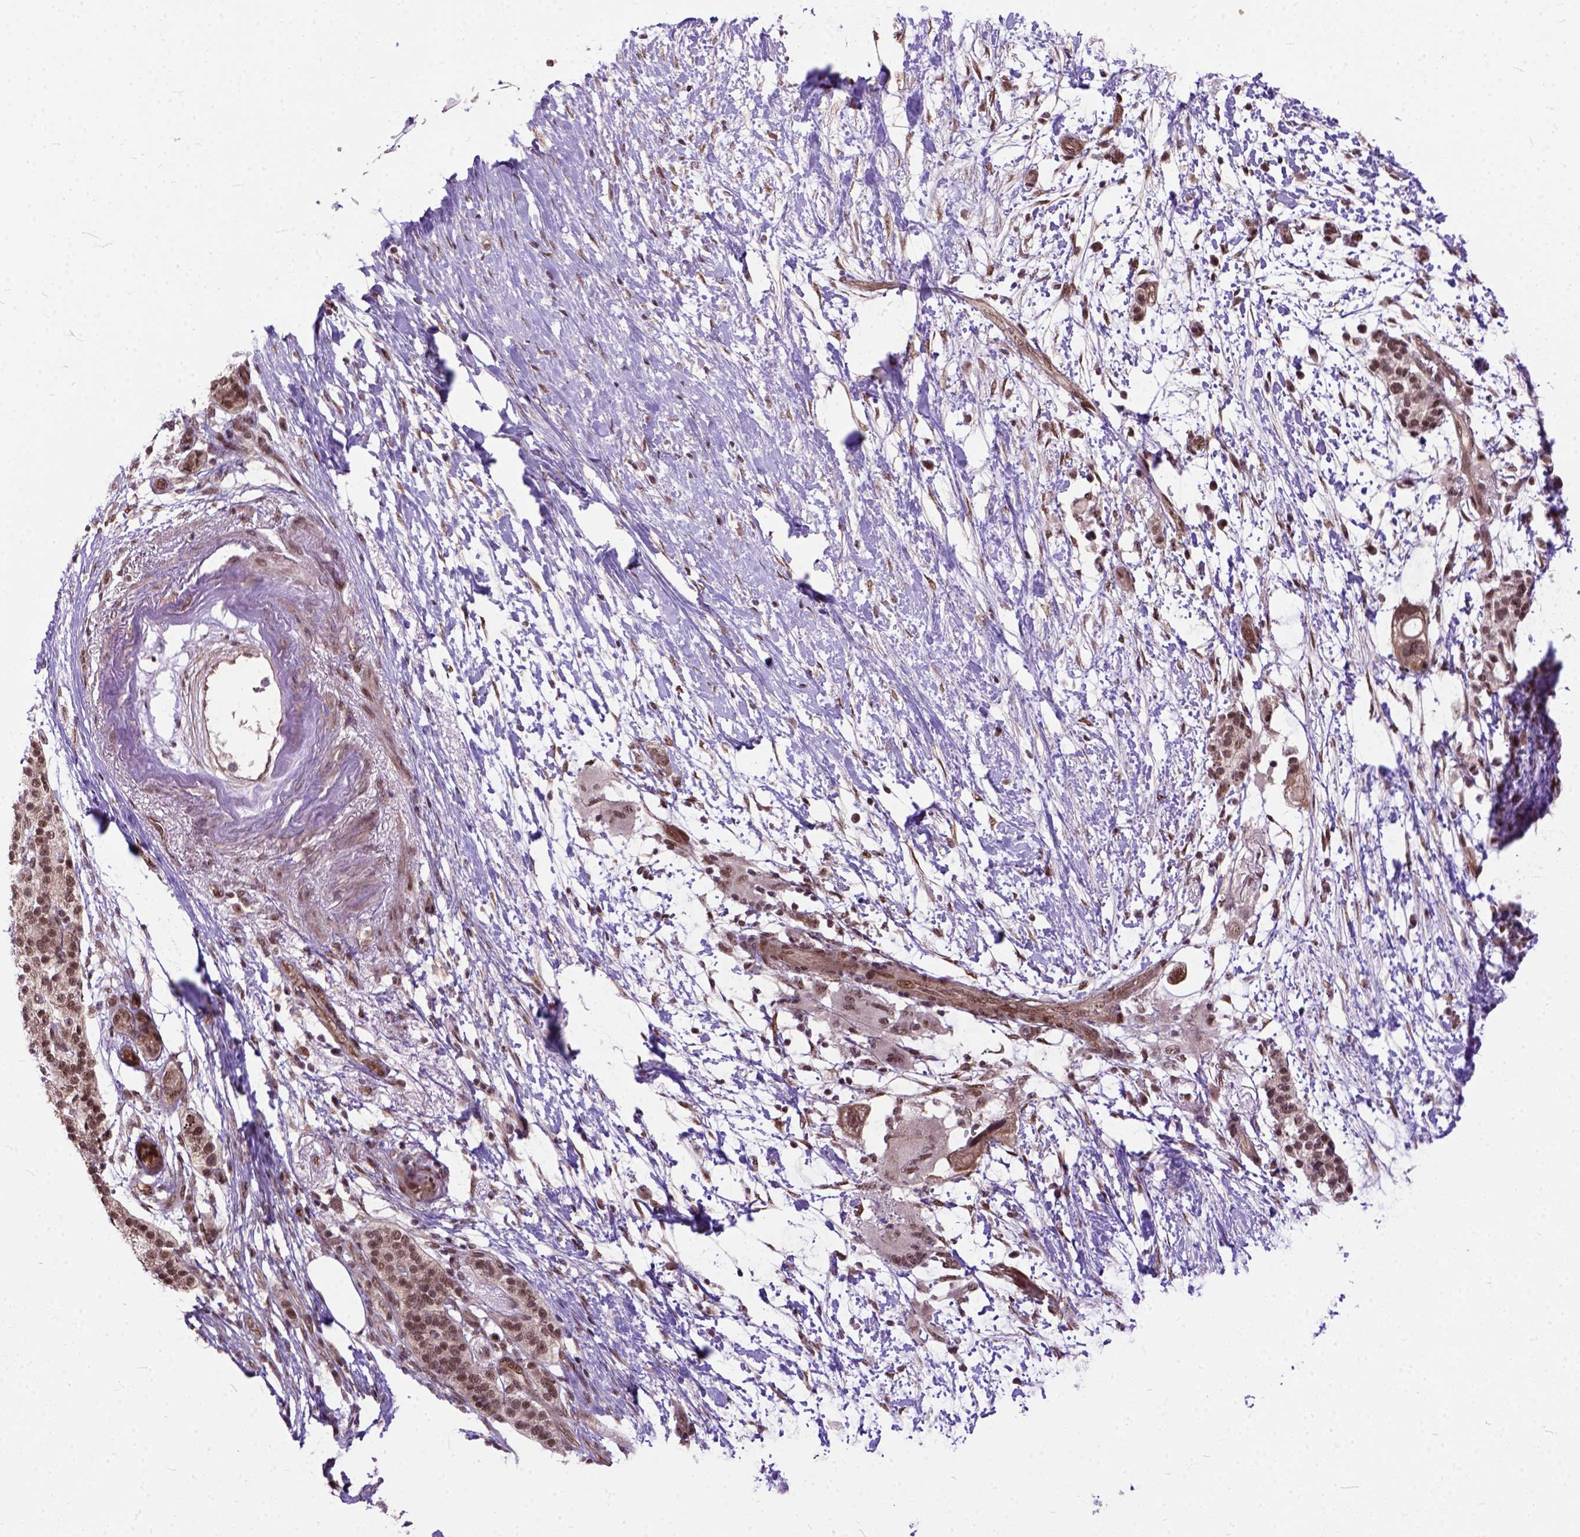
{"staining": {"intensity": "moderate", "quantity": ">75%", "location": "nuclear"}, "tissue": "pancreatic cancer", "cell_type": "Tumor cells", "image_type": "cancer", "snomed": [{"axis": "morphology", "description": "Adenocarcinoma, NOS"}, {"axis": "topography", "description": "Pancreas"}], "caption": "About >75% of tumor cells in human pancreatic cancer demonstrate moderate nuclear protein positivity as visualized by brown immunohistochemical staining.", "gene": "ZNF630", "patient": {"sex": "female", "age": 72}}